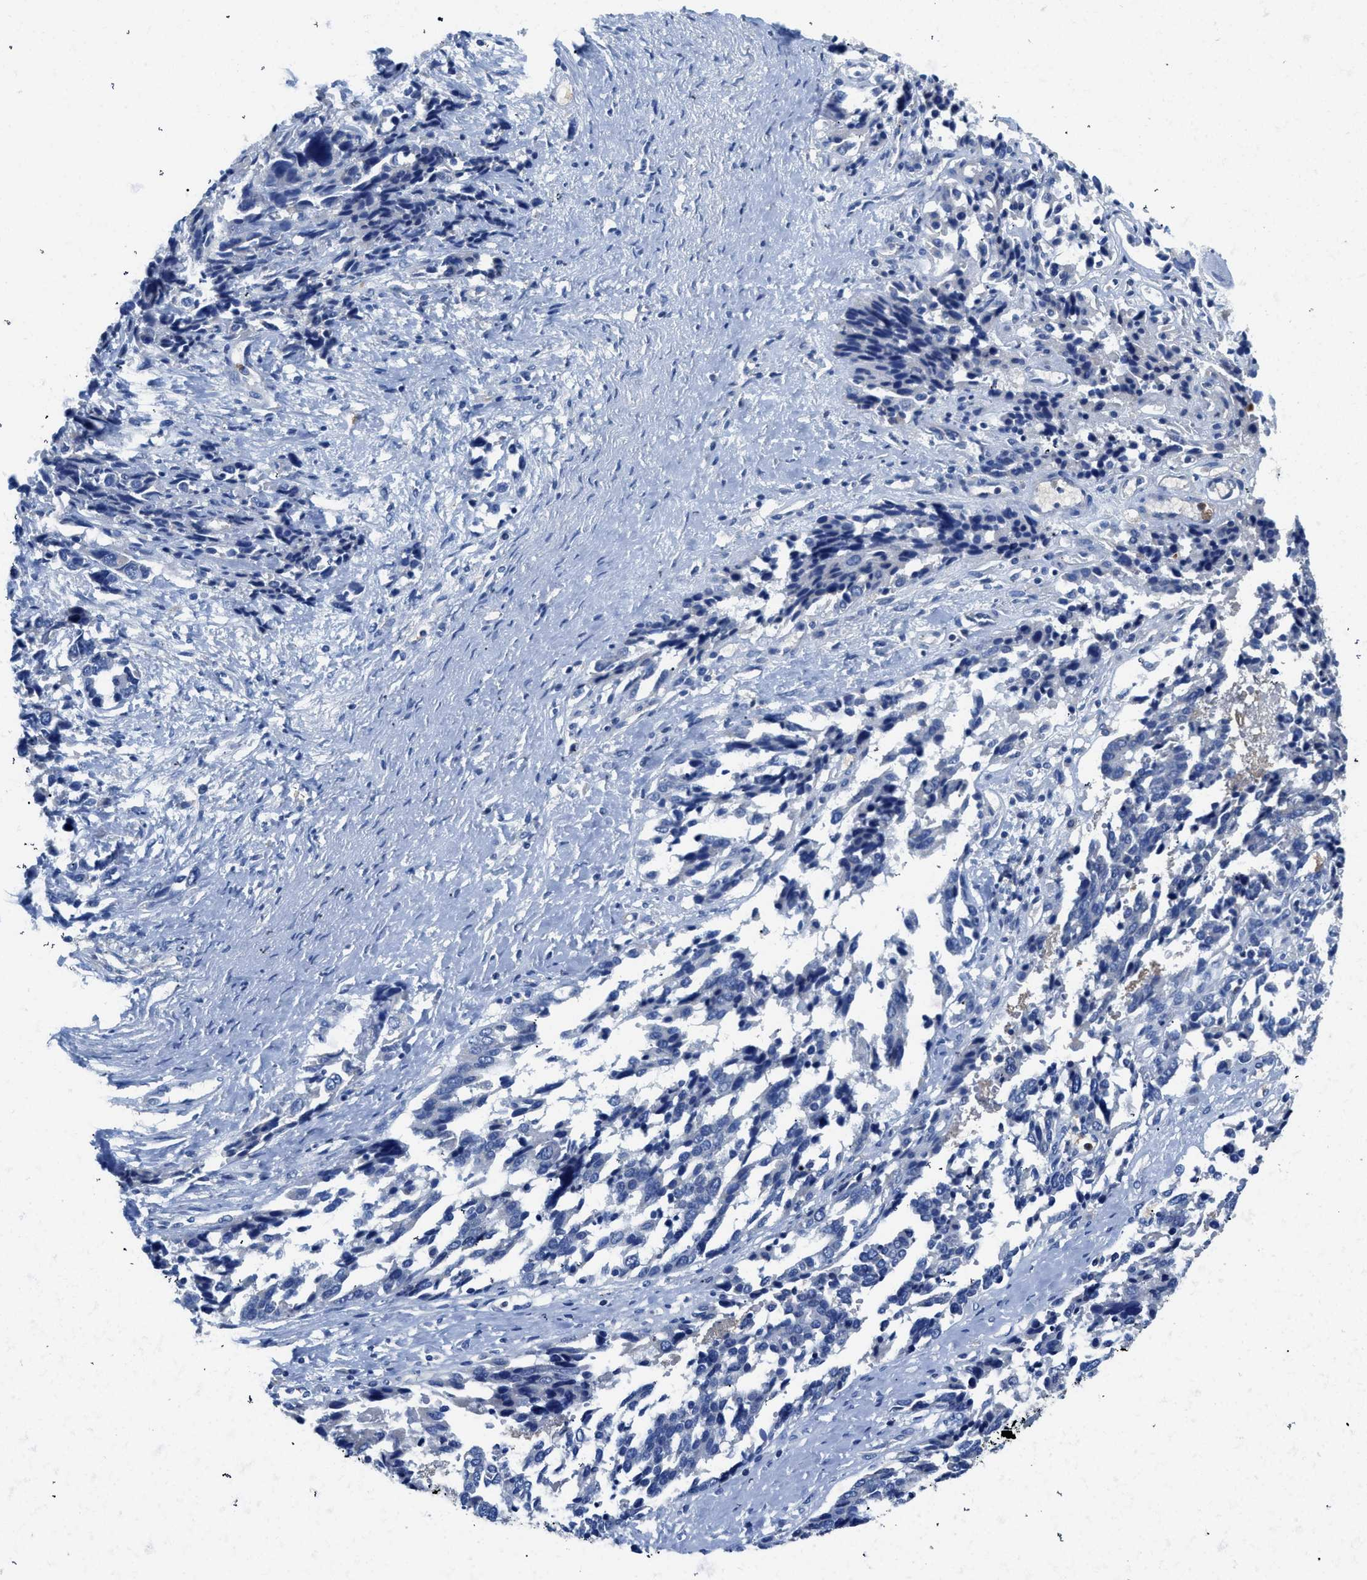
{"staining": {"intensity": "negative", "quantity": "none", "location": "none"}, "tissue": "ovarian cancer", "cell_type": "Tumor cells", "image_type": "cancer", "snomed": [{"axis": "morphology", "description": "Cystadenocarcinoma, serous, NOS"}, {"axis": "topography", "description": "Ovary"}], "caption": "High power microscopy photomicrograph of an immunohistochemistry photomicrograph of ovarian cancer (serous cystadenocarcinoma), revealing no significant positivity in tumor cells.", "gene": "NEB", "patient": {"sex": "female", "age": 44}}